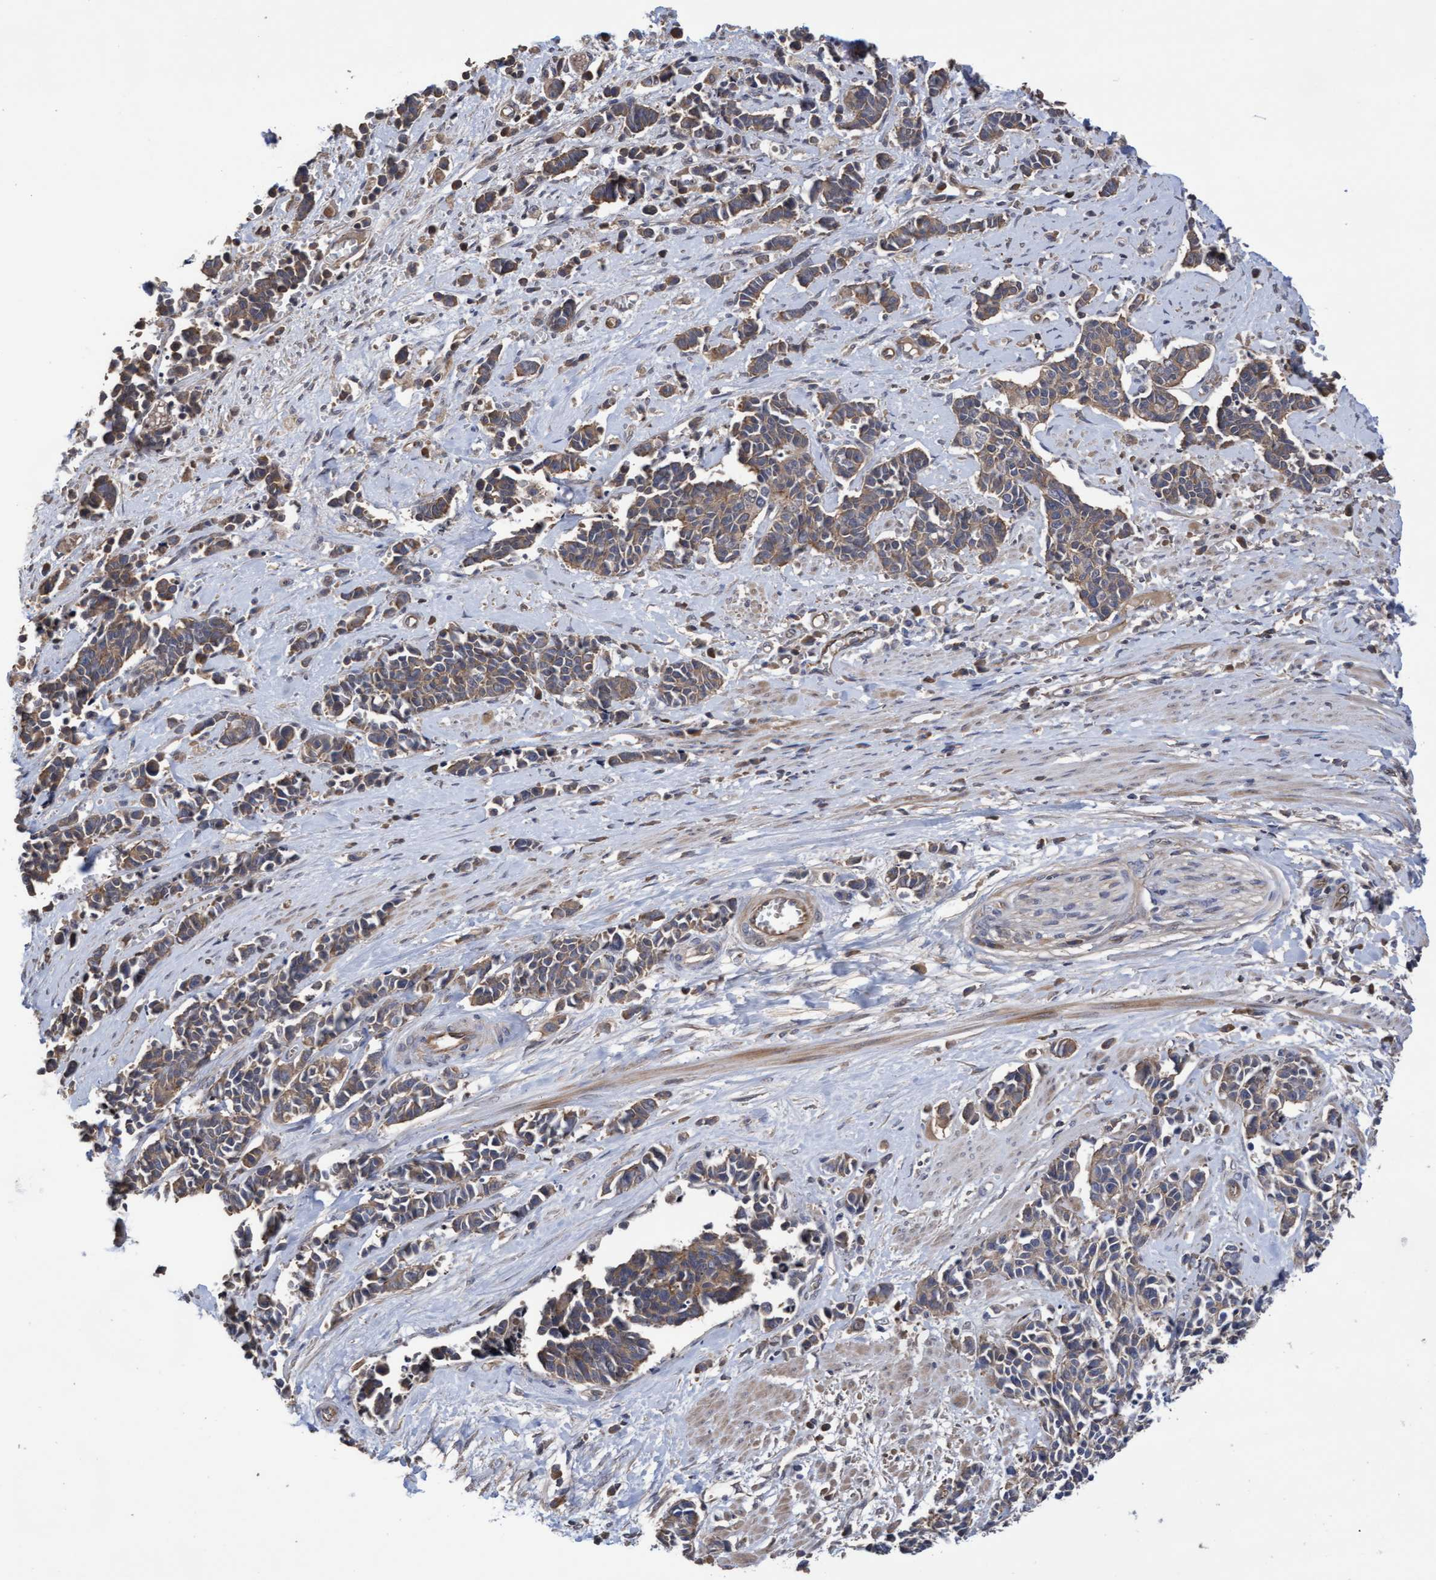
{"staining": {"intensity": "weak", "quantity": ">75%", "location": "cytoplasmic/membranous"}, "tissue": "cervical cancer", "cell_type": "Tumor cells", "image_type": "cancer", "snomed": [{"axis": "morphology", "description": "Squamous cell carcinoma, NOS"}, {"axis": "topography", "description": "Cervix"}], "caption": "The photomicrograph exhibits immunohistochemical staining of cervical squamous cell carcinoma. There is weak cytoplasmic/membranous expression is present in about >75% of tumor cells. (Stains: DAB (3,3'-diaminobenzidine) in brown, nuclei in blue, Microscopy: brightfield microscopy at high magnification).", "gene": "COBL", "patient": {"sex": "female", "age": 35}}